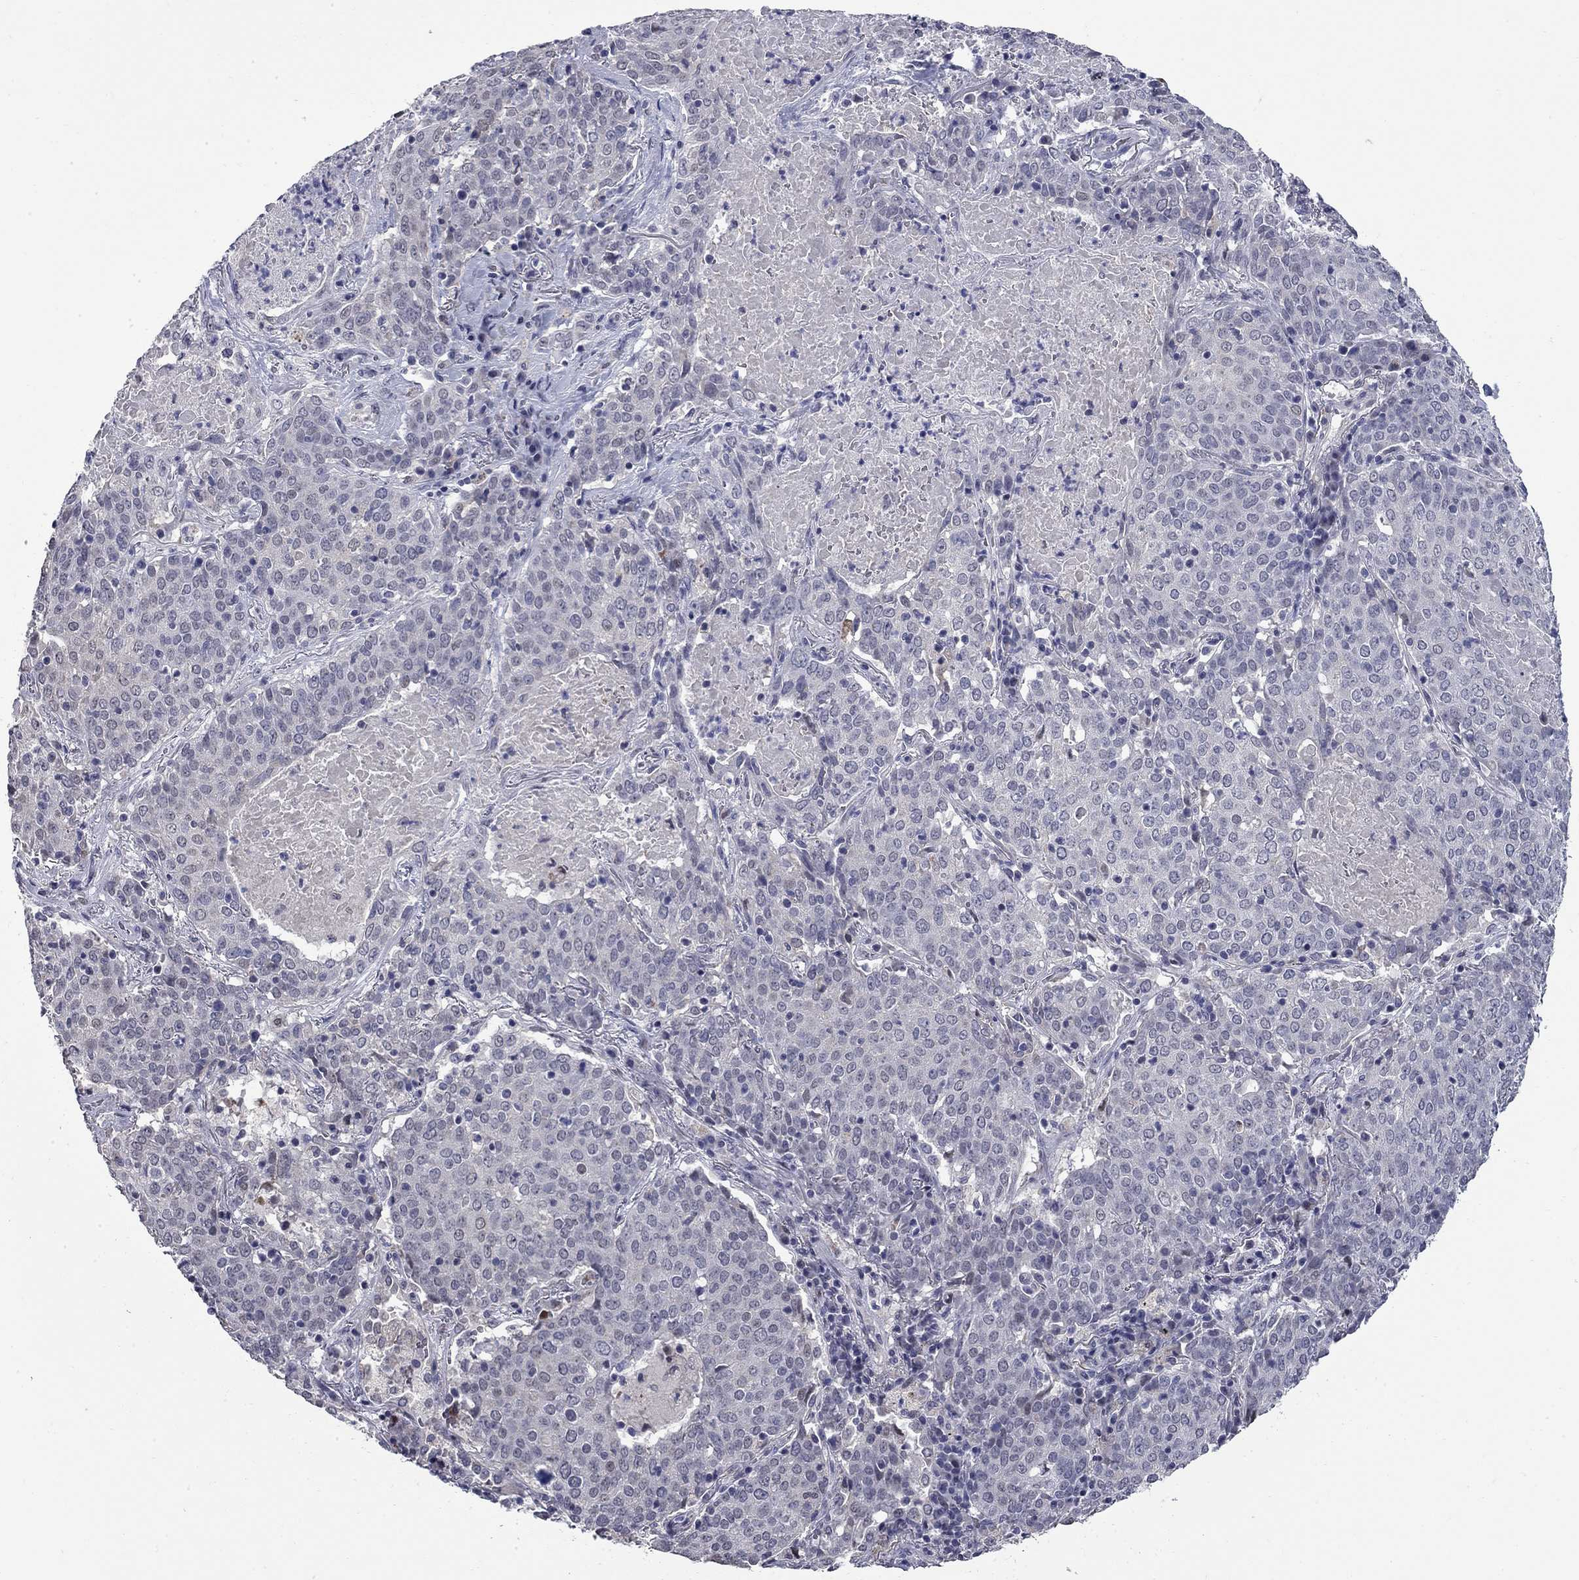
{"staining": {"intensity": "negative", "quantity": "none", "location": "none"}, "tissue": "lung cancer", "cell_type": "Tumor cells", "image_type": "cancer", "snomed": [{"axis": "morphology", "description": "Squamous cell carcinoma, NOS"}, {"axis": "topography", "description": "Lung"}], "caption": "Tumor cells show no significant protein positivity in lung cancer.", "gene": "HTR4", "patient": {"sex": "male", "age": 82}}